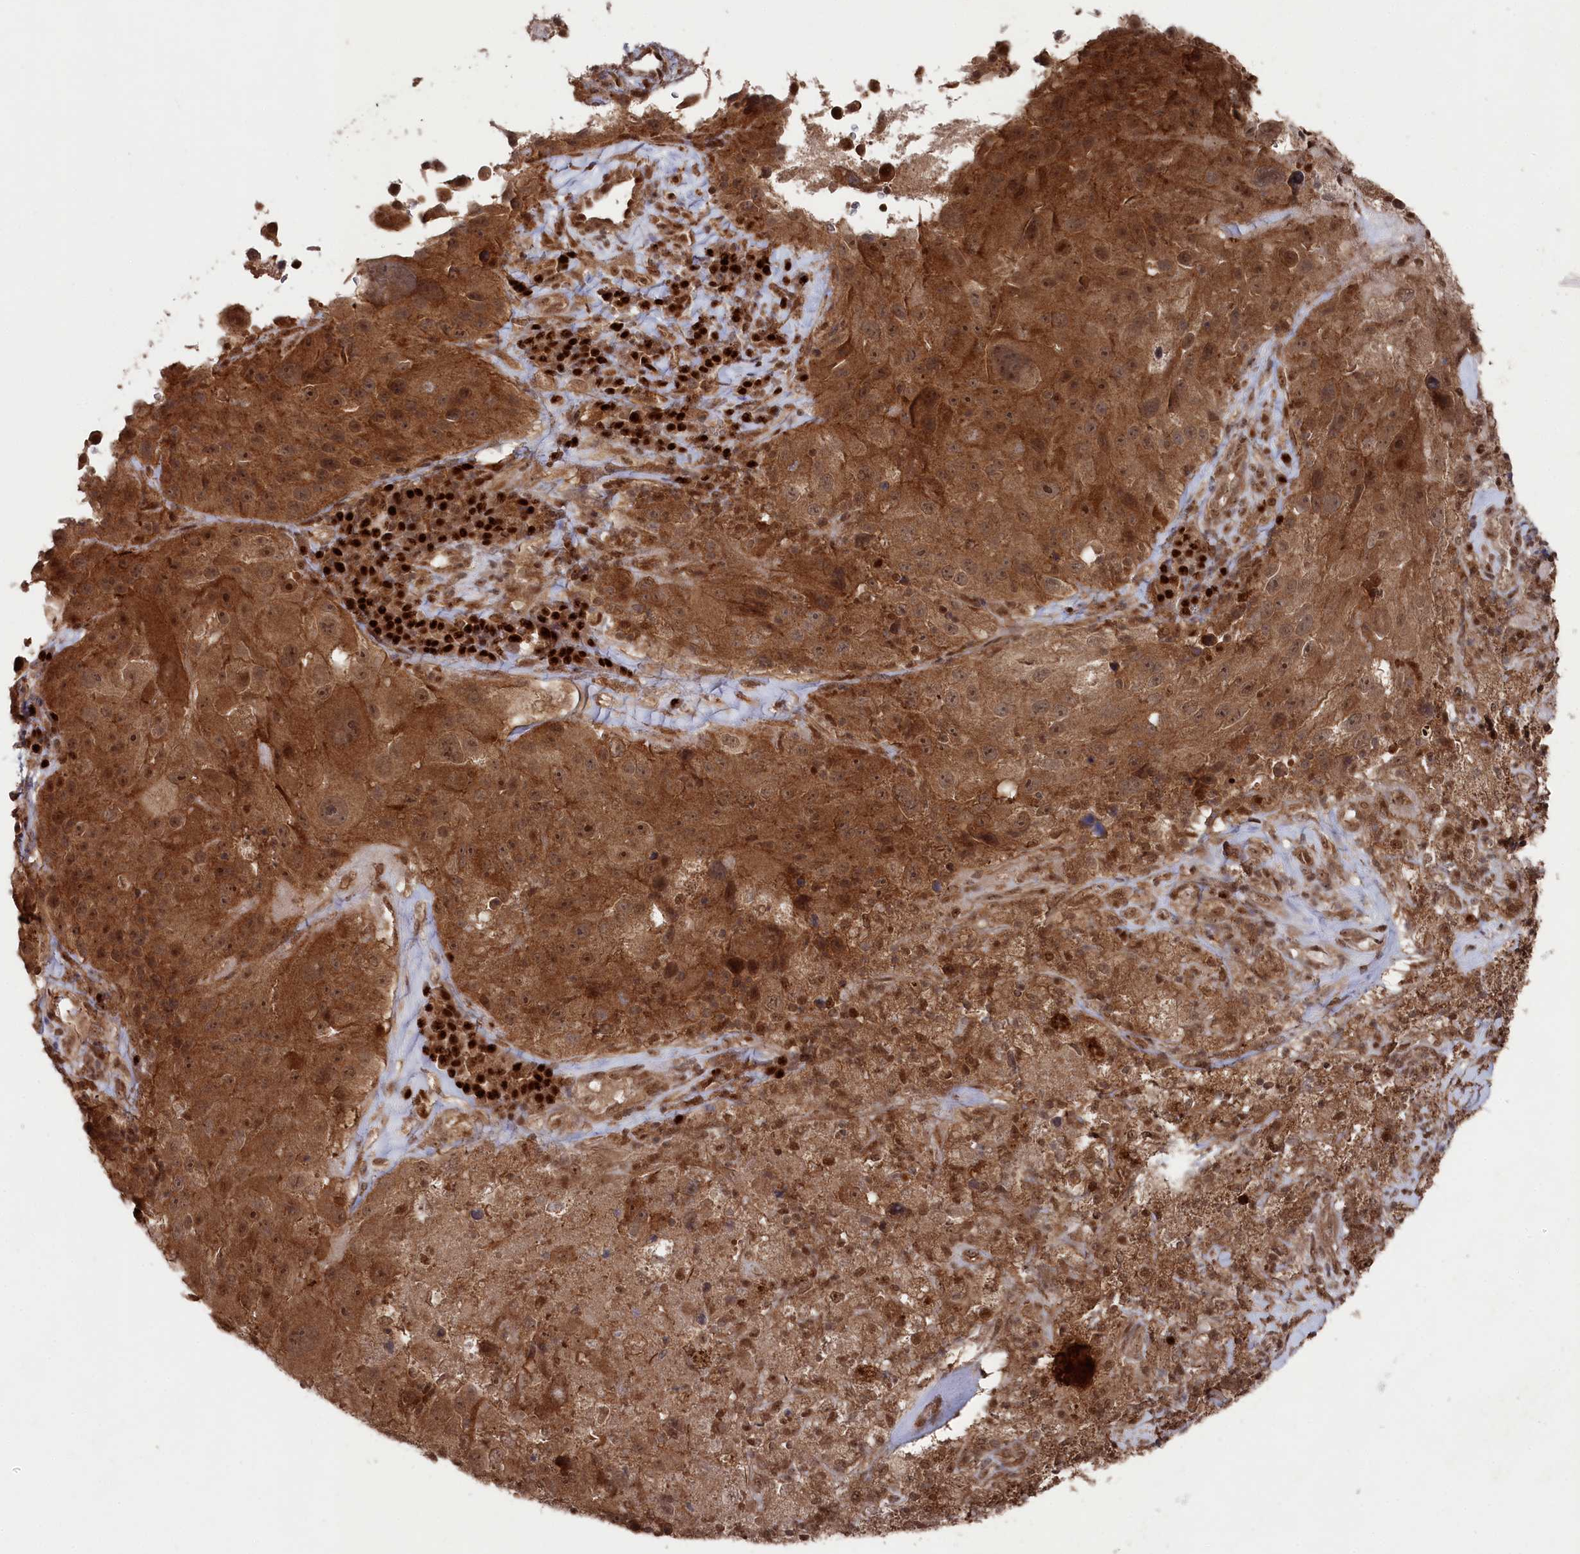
{"staining": {"intensity": "moderate", "quantity": ">75%", "location": "cytoplasmic/membranous,nuclear"}, "tissue": "melanoma", "cell_type": "Tumor cells", "image_type": "cancer", "snomed": [{"axis": "morphology", "description": "Malignant melanoma, Metastatic site"}, {"axis": "topography", "description": "Lymph node"}], "caption": "Immunohistochemistry (IHC) of human melanoma reveals medium levels of moderate cytoplasmic/membranous and nuclear staining in approximately >75% of tumor cells.", "gene": "BORCS7", "patient": {"sex": "male", "age": 62}}